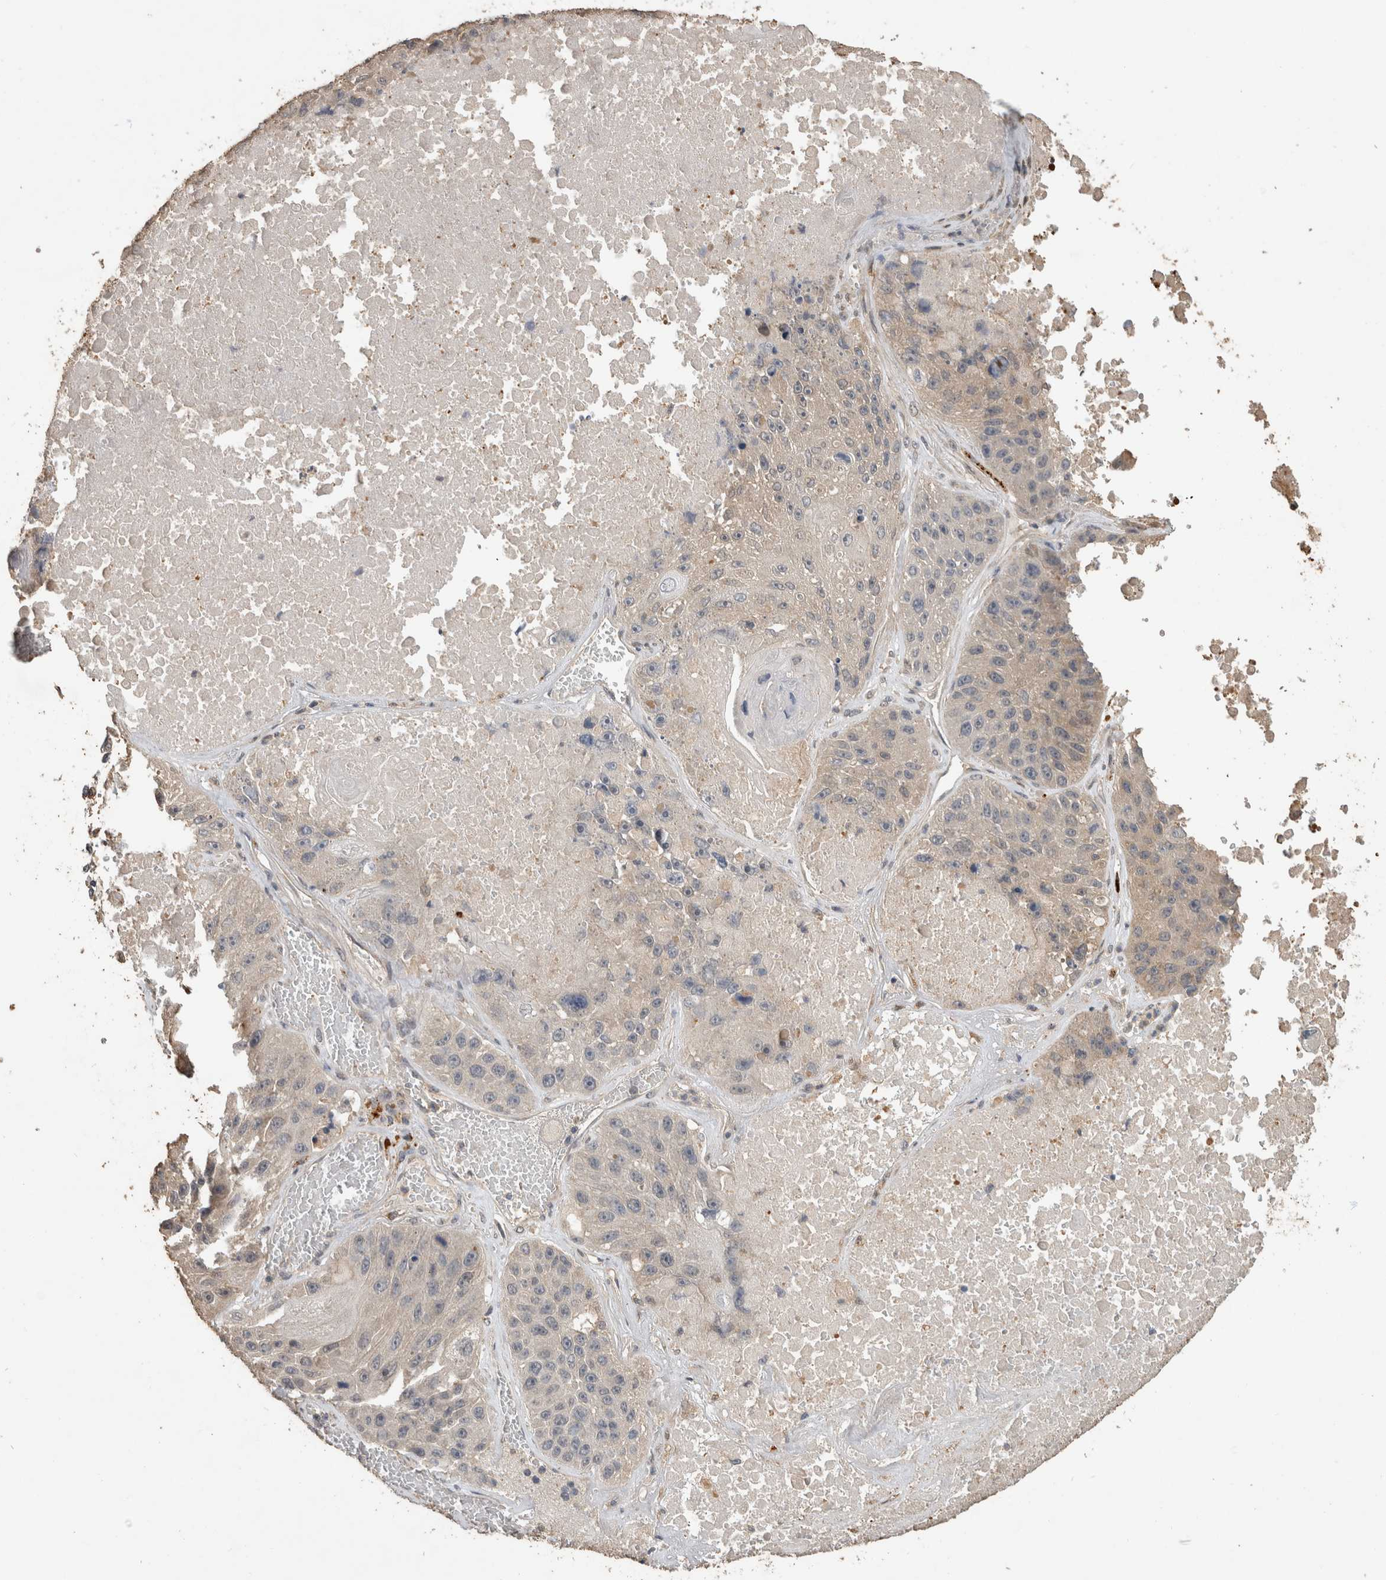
{"staining": {"intensity": "weak", "quantity": "<25%", "location": "cytoplasmic/membranous"}, "tissue": "lung cancer", "cell_type": "Tumor cells", "image_type": "cancer", "snomed": [{"axis": "morphology", "description": "Squamous cell carcinoma, NOS"}, {"axis": "topography", "description": "Lung"}], "caption": "Tumor cells are negative for protein expression in human lung cancer.", "gene": "RHPN1", "patient": {"sex": "male", "age": 61}}